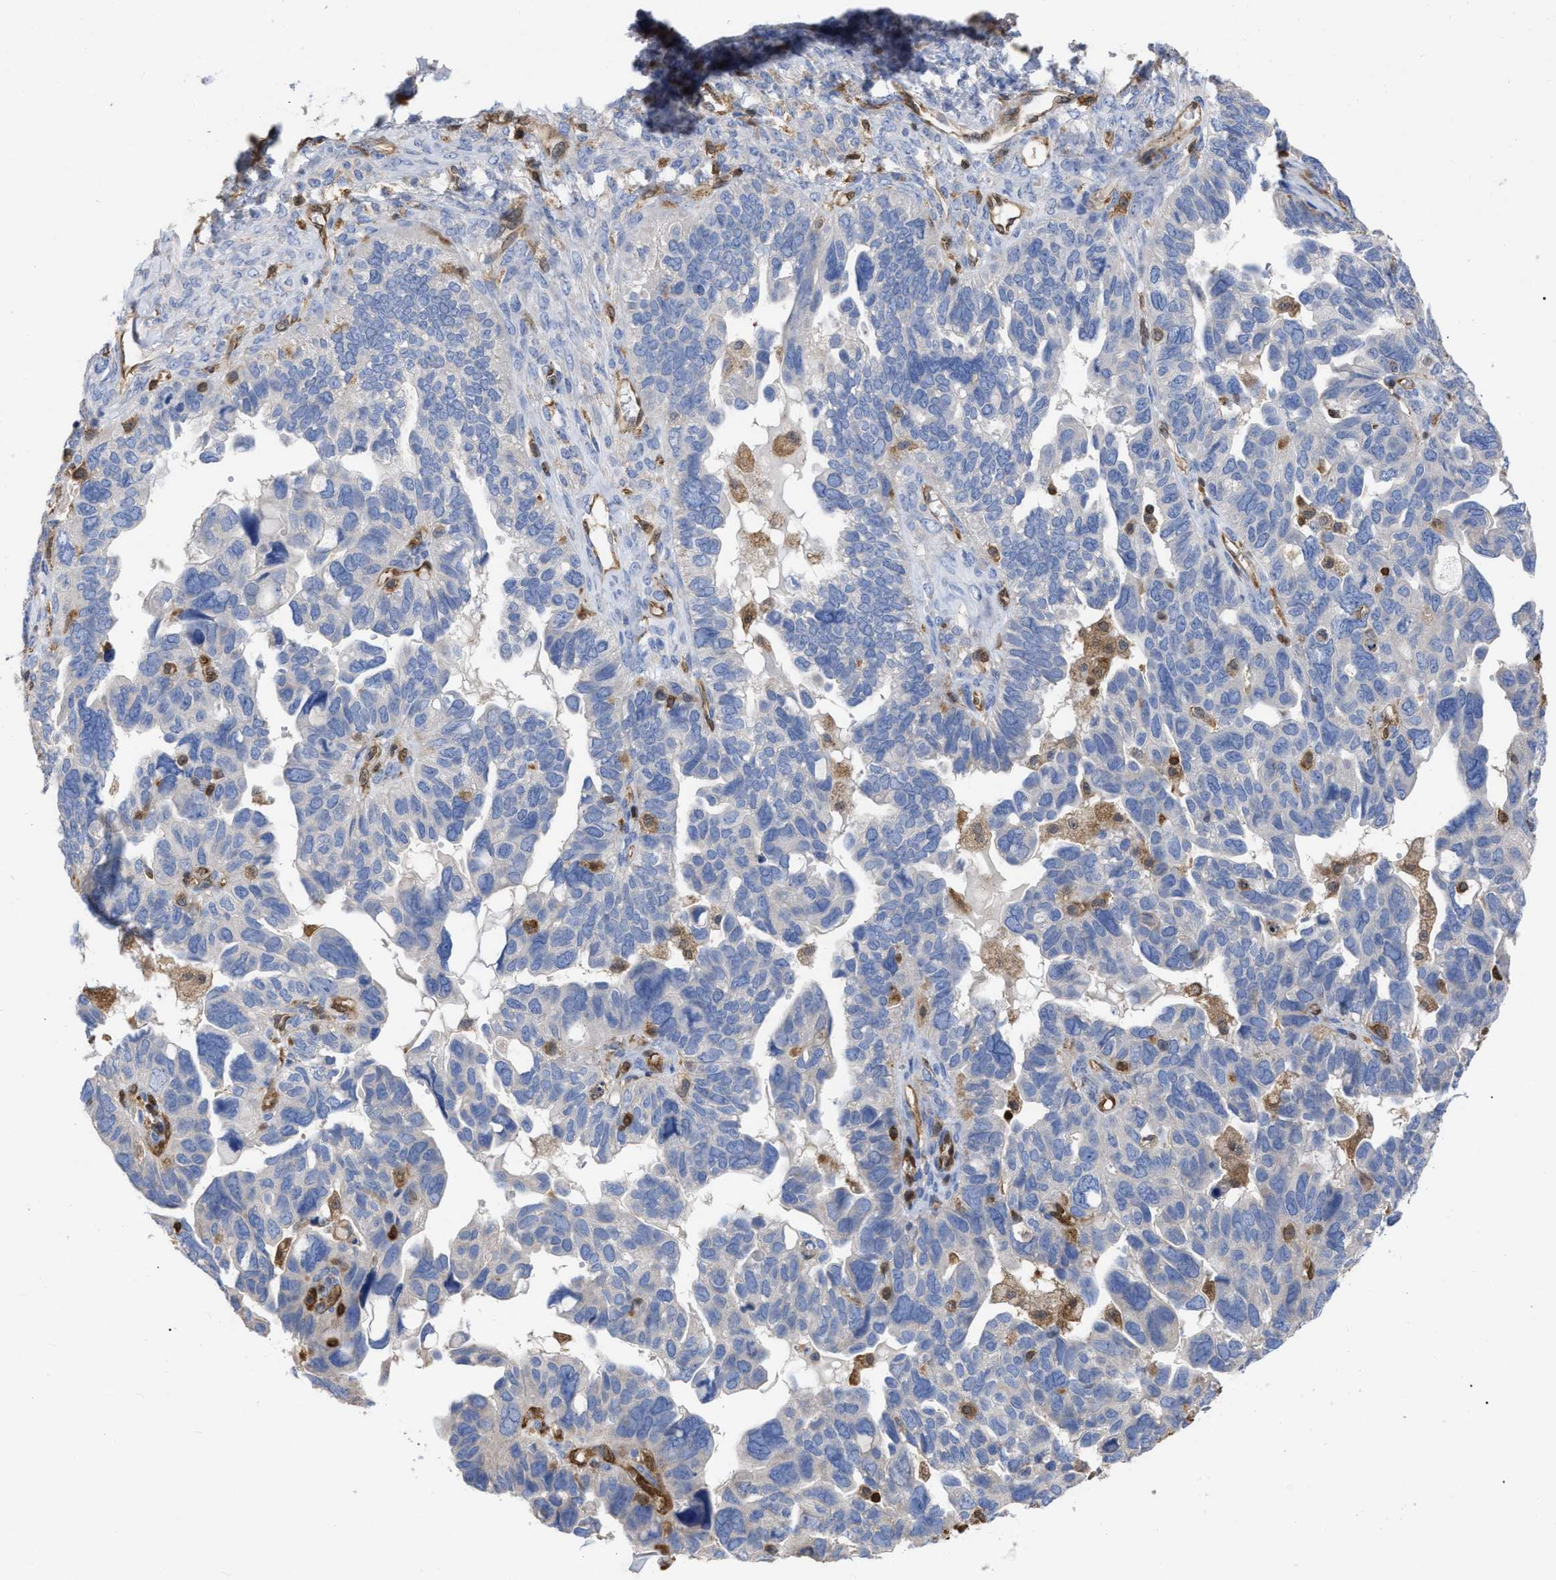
{"staining": {"intensity": "negative", "quantity": "none", "location": "none"}, "tissue": "ovarian cancer", "cell_type": "Tumor cells", "image_type": "cancer", "snomed": [{"axis": "morphology", "description": "Cystadenocarcinoma, serous, NOS"}, {"axis": "topography", "description": "Ovary"}], "caption": "This is an immunohistochemistry histopathology image of human ovarian serous cystadenocarcinoma. There is no staining in tumor cells.", "gene": "GIMAP4", "patient": {"sex": "female", "age": 79}}